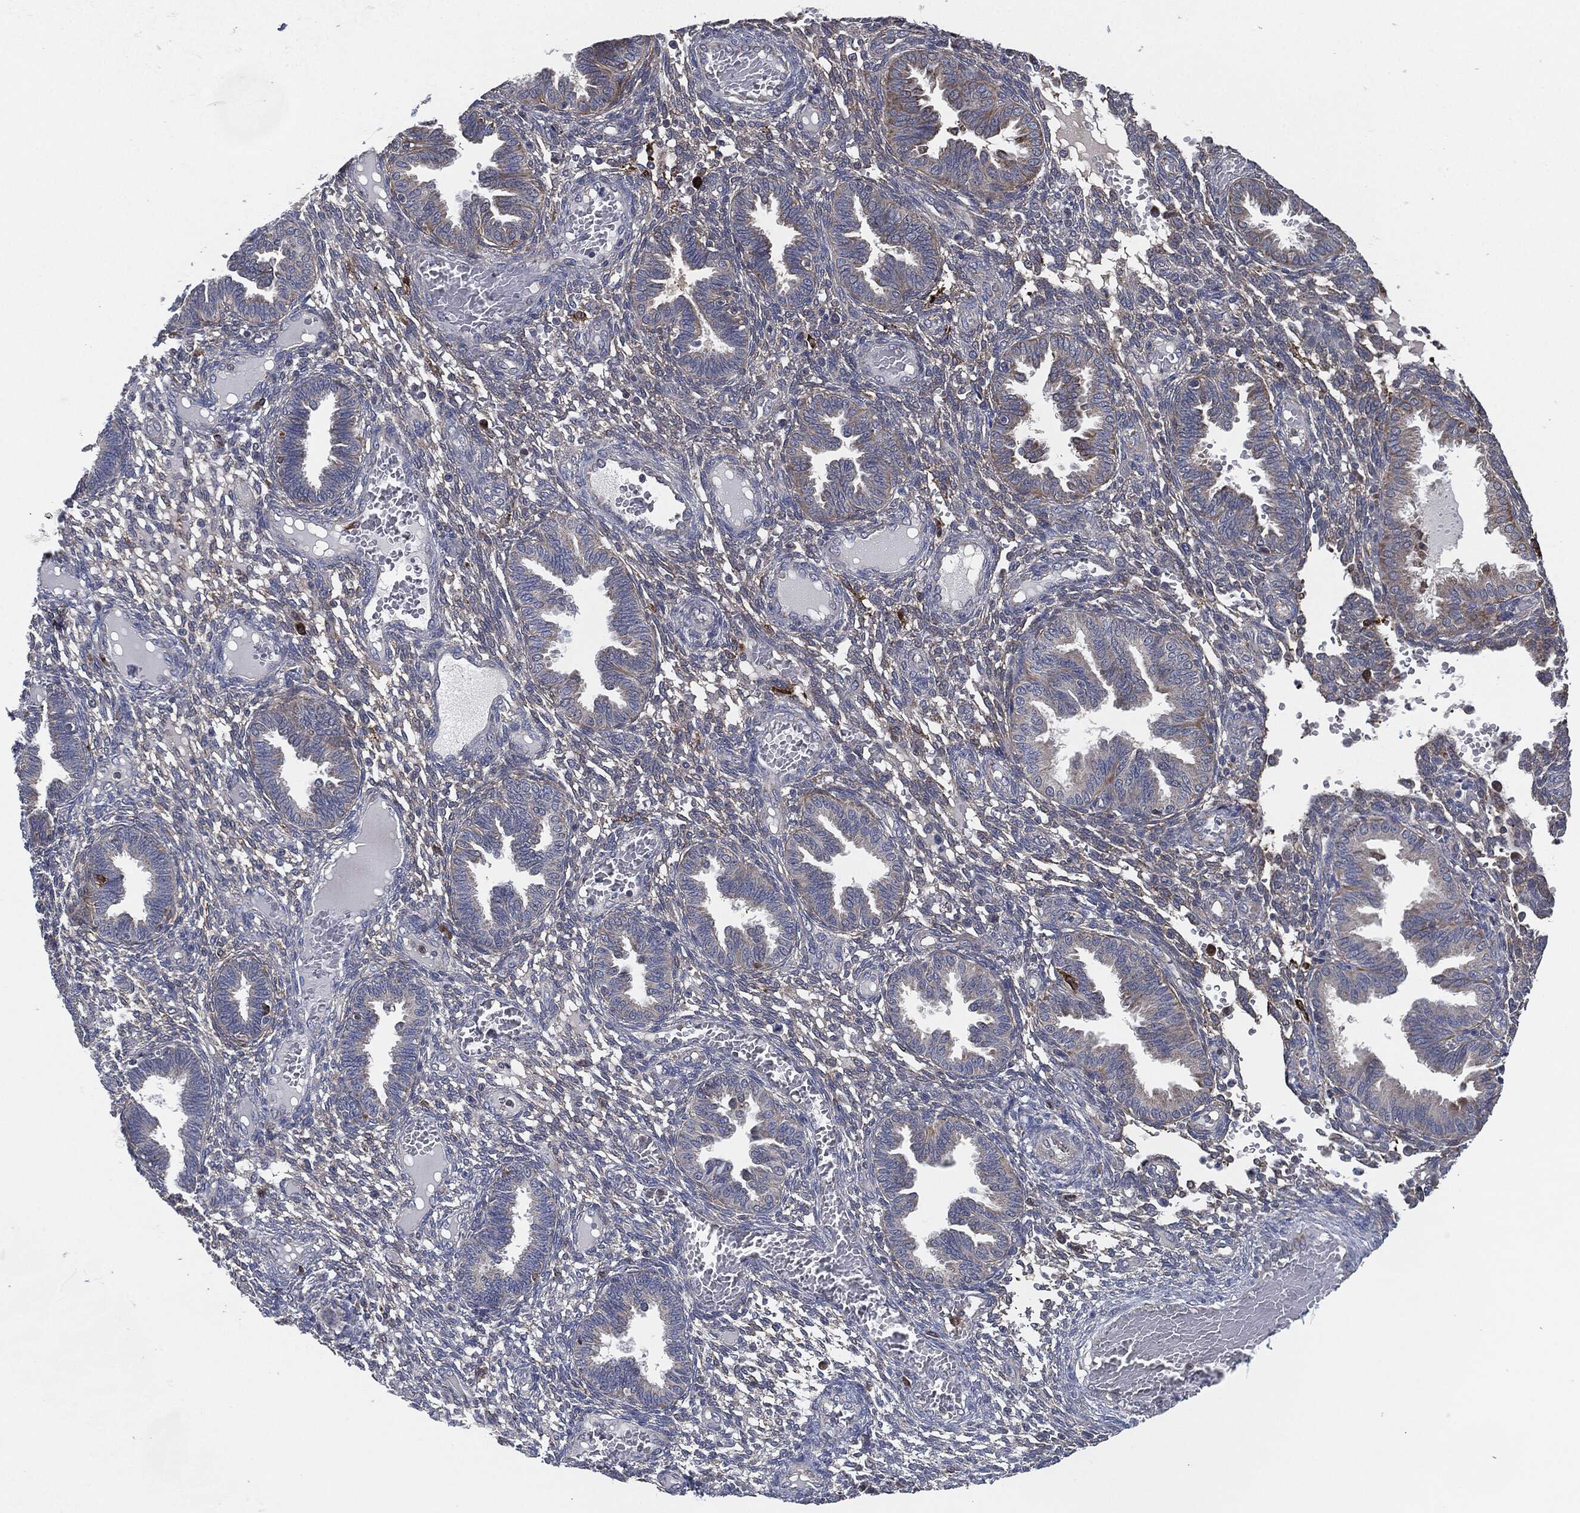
{"staining": {"intensity": "negative", "quantity": "none", "location": "none"}, "tissue": "endometrium", "cell_type": "Cells in endometrial stroma", "image_type": "normal", "snomed": [{"axis": "morphology", "description": "Normal tissue, NOS"}, {"axis": "topography", "description": "Endometrium"}], "caption": "Photomicrograph shows no protein positivity in cells in endometrial stroma of unremarkable endometrium. (Brightfield microscopy of DAB IHC at high magnification).", "gene": "TMEM11", "patient": {"sex": "female", "age": 42}}